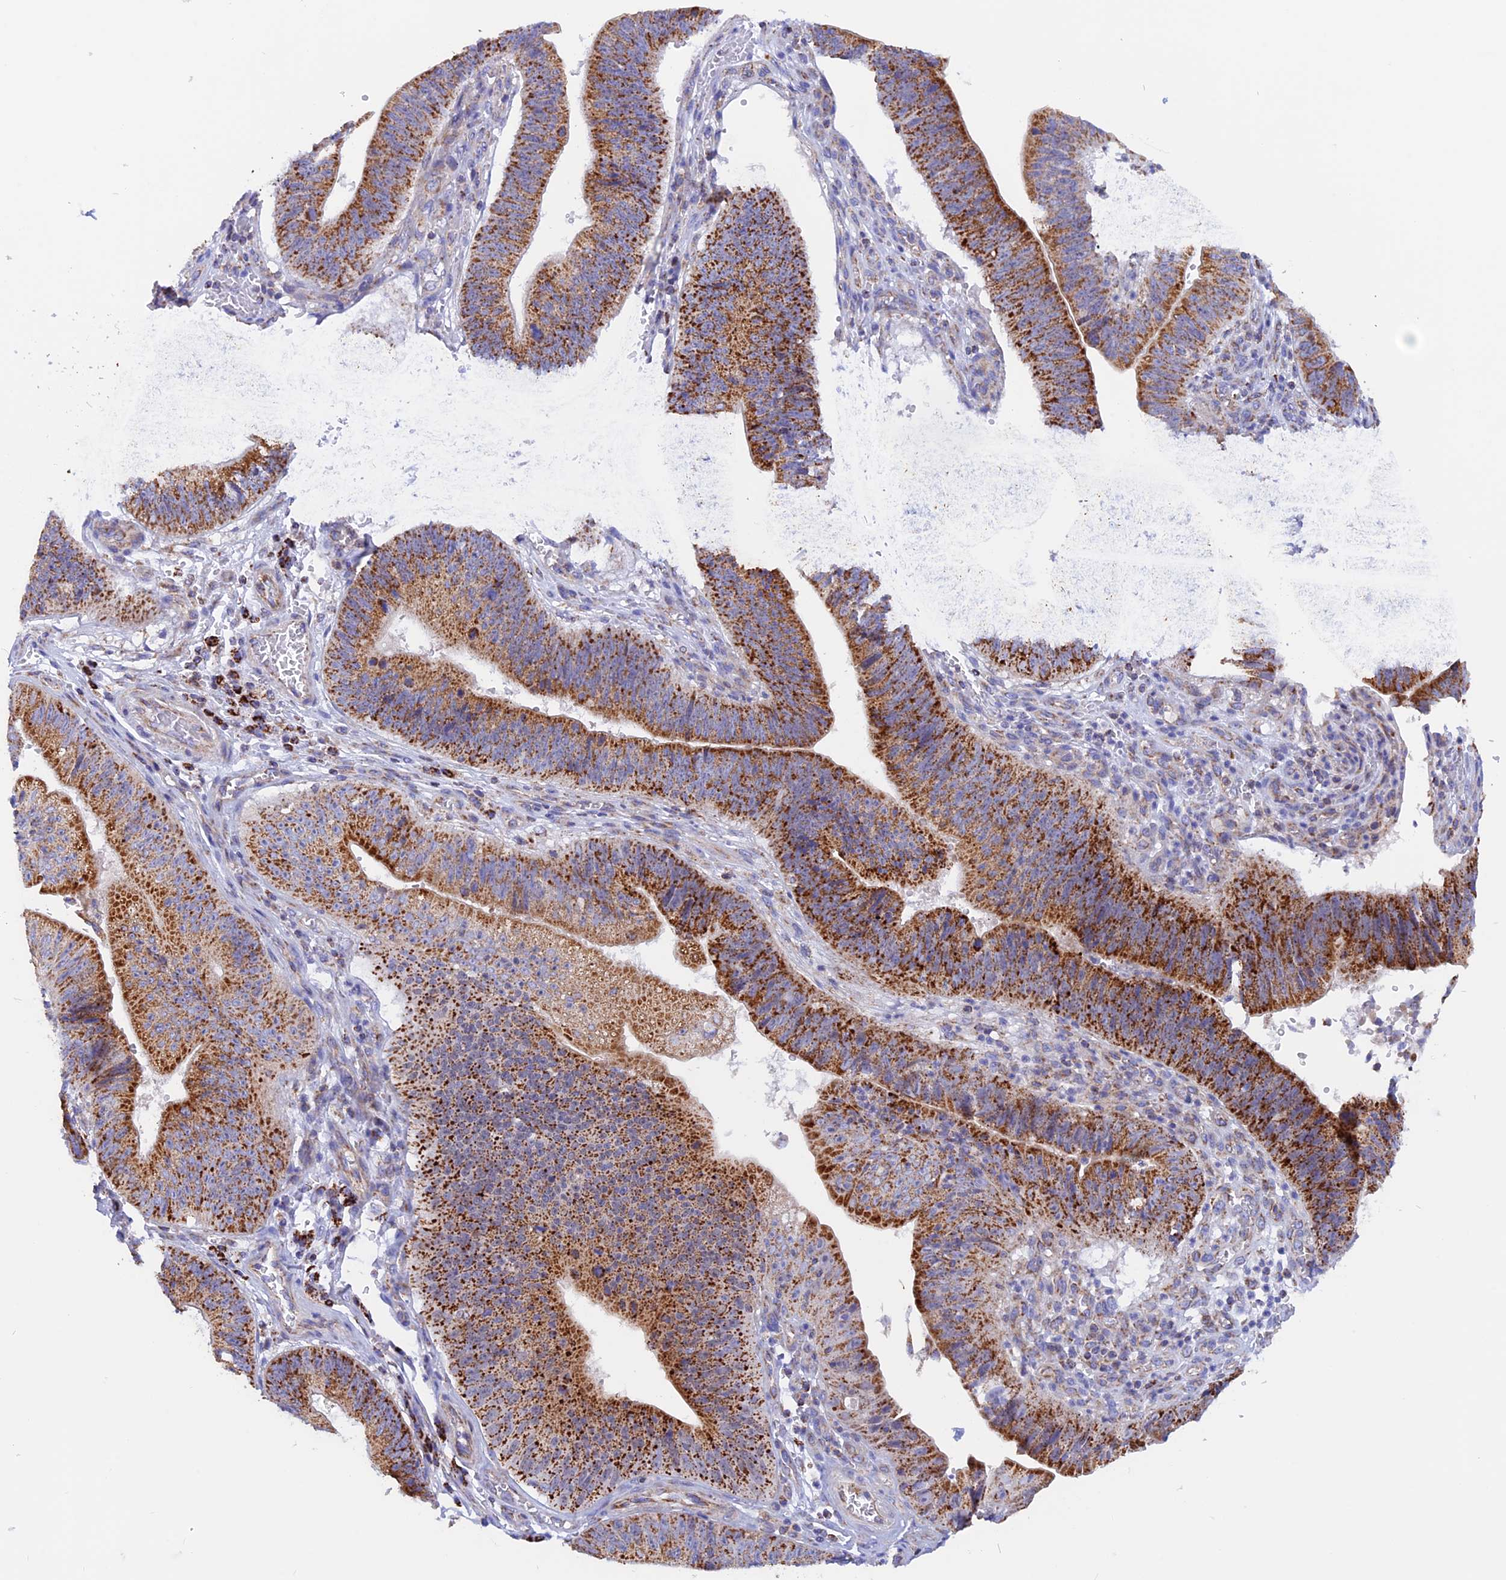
{"staining": {"intensity": "strong", "quantity": ">75%", "location": "cytoplasmic/membranous"}, "tissue": "stomach cancer", "cell_type": "Tumor cells", "image_type": "cancer", "snomed": [{"axis": "morphology", "description": "Adenocarcinoma, NOS"}, {"axis": "topography", "description": "Stomach"}], "caption": "Immunohistochemistry (IHC) of stomach adenocarcinoma reveals high levels of strong cytoplasmic/membranous expression in approximately >75% of tumor cells. Using DAB (brown) and hematoxylin (blue) stains, captured at high magnification using brightfield microscopy.", "gene": "GCDH", "patient": {"sex": "male", "age": 59}}